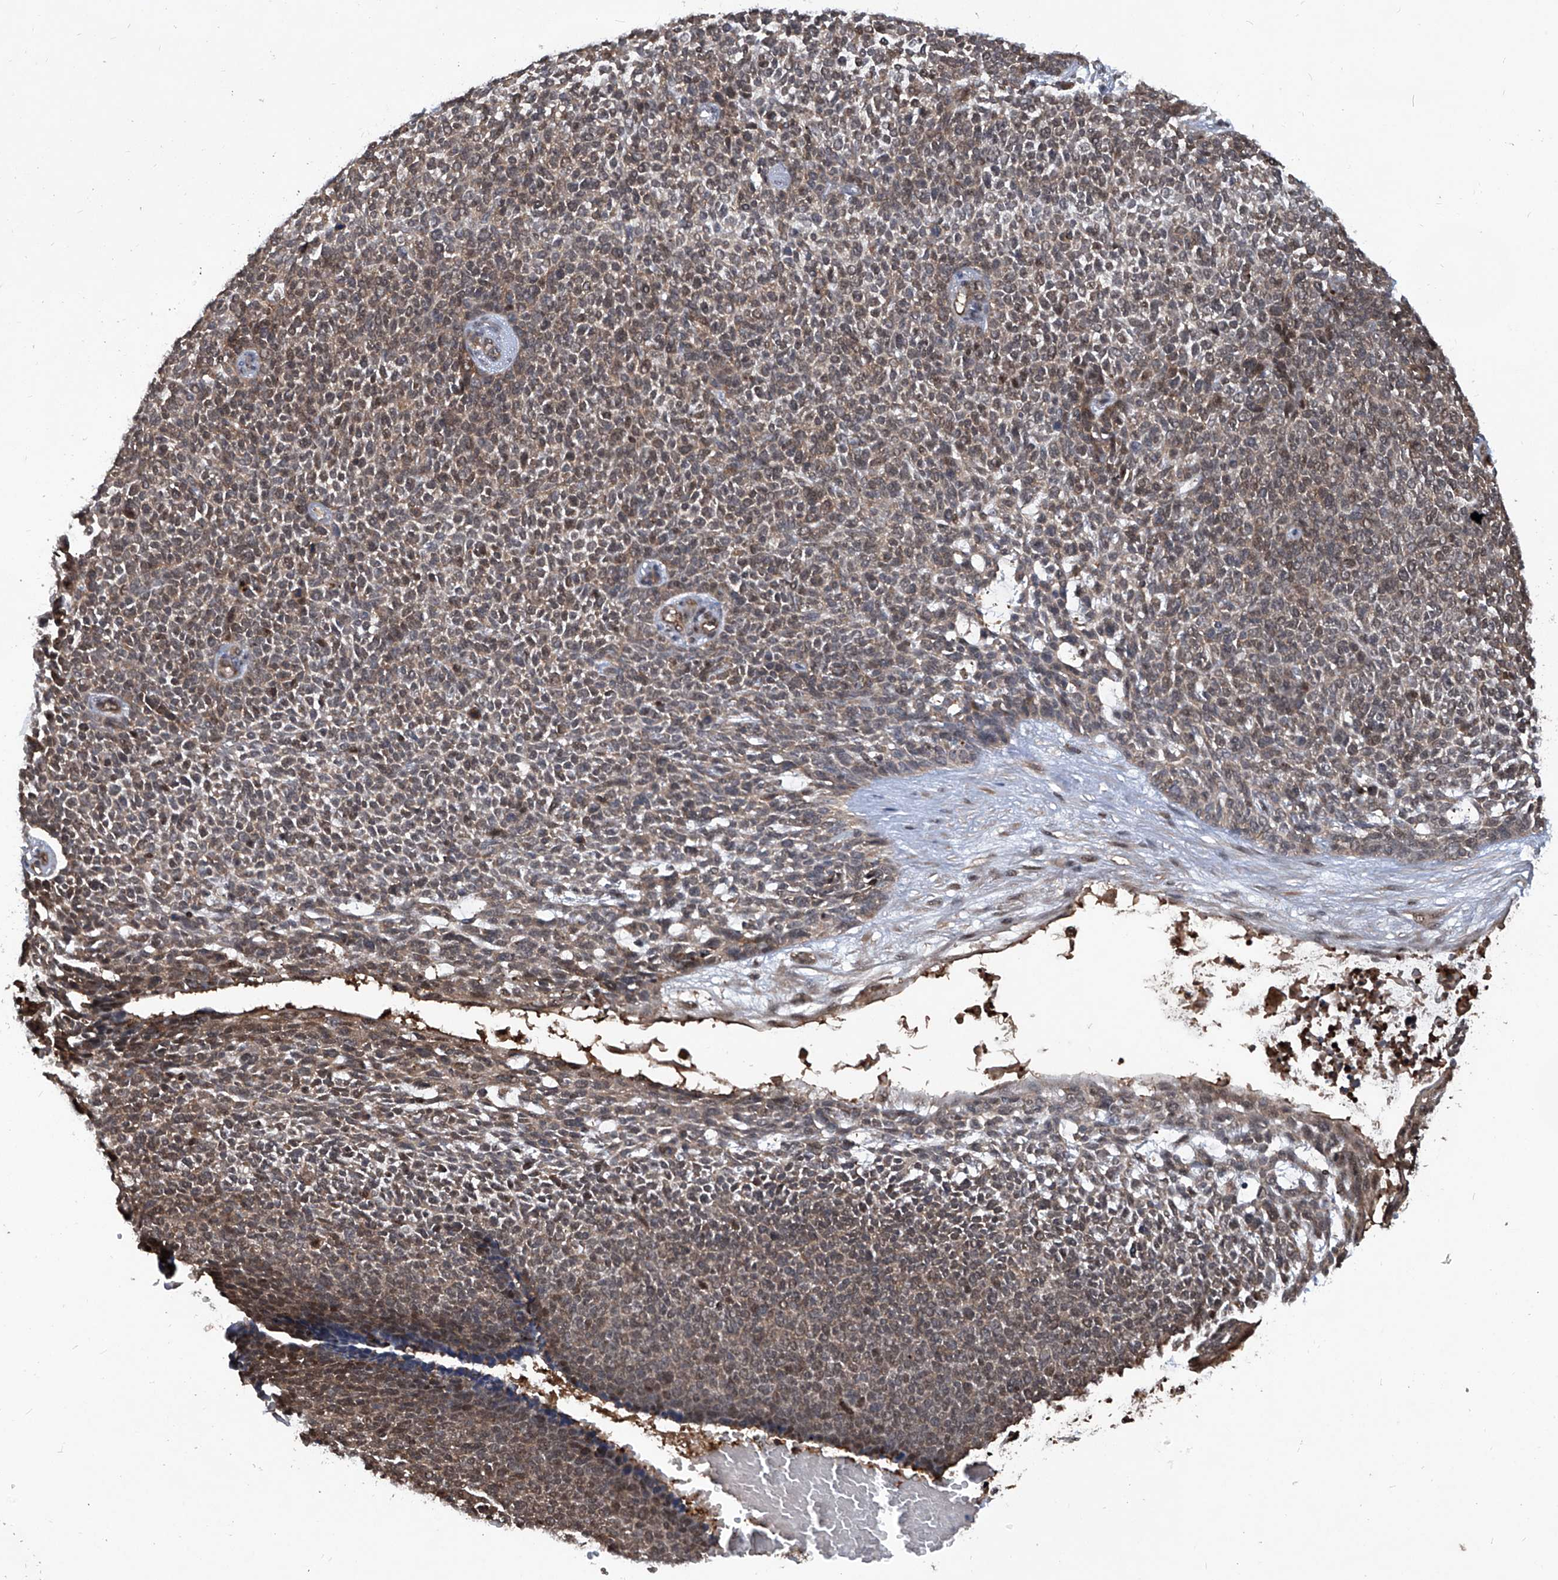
{"staining": {"intensity": "weak", "quantity": ">75%", "location": "cytoplasmic/membranous,nuclear"}, "tissue": "skin cancer", "cell_type": "Tumor cells", "image_type": "cancer", "snomed": [{"axis": "morphology", "description": "Basal cell carcinoma"}, {"axis": "topography", "description": "Skin"}], "caption": "This image exhibits IHC staining of human skin basal cell carcinoma, with low weak cytoplasmic/membranous and nuclear expression in approximately >75% of tumor cells.", "gene": "PSMB1", "patient": {"sex": "female", "age": 84}}